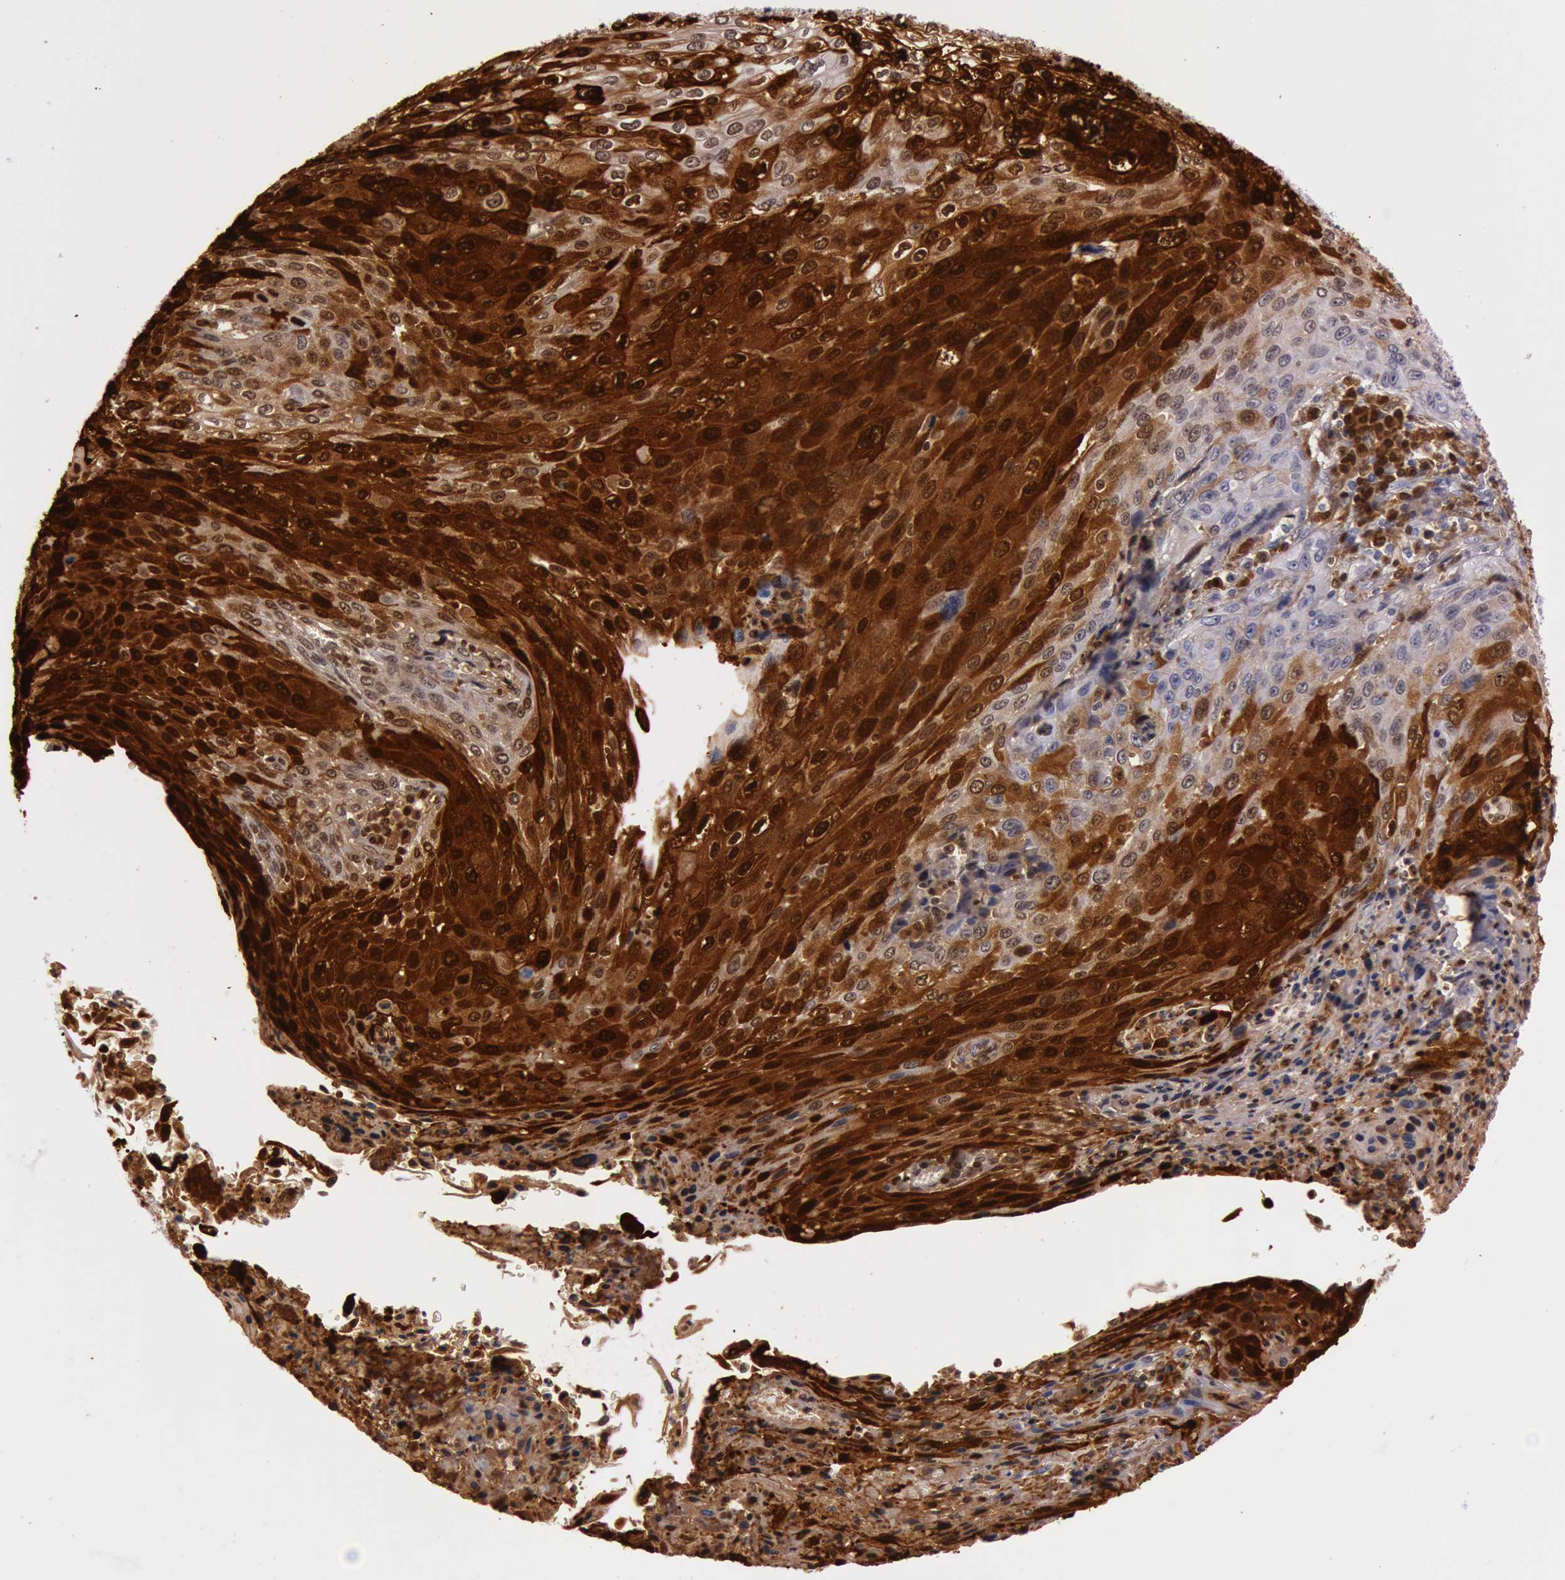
{"staining": {"intensity": "negative", "quantity": "none", "location": "none"}, "tissue": "cervical cancer", "cell_type": "Tumor cells", "image_type": "cancer", "snomed": [{"axis": "morphology", "description": "Squamous cell carcinoma, NOS"}, {"axis": "topography", "description": "Cervix"}], "caption": "Tumor cells show no significant protein positivity in cervical squamous cell carcinoma.", "gene": "S100A7", "patient": {"sex": "female", "age": 32}}